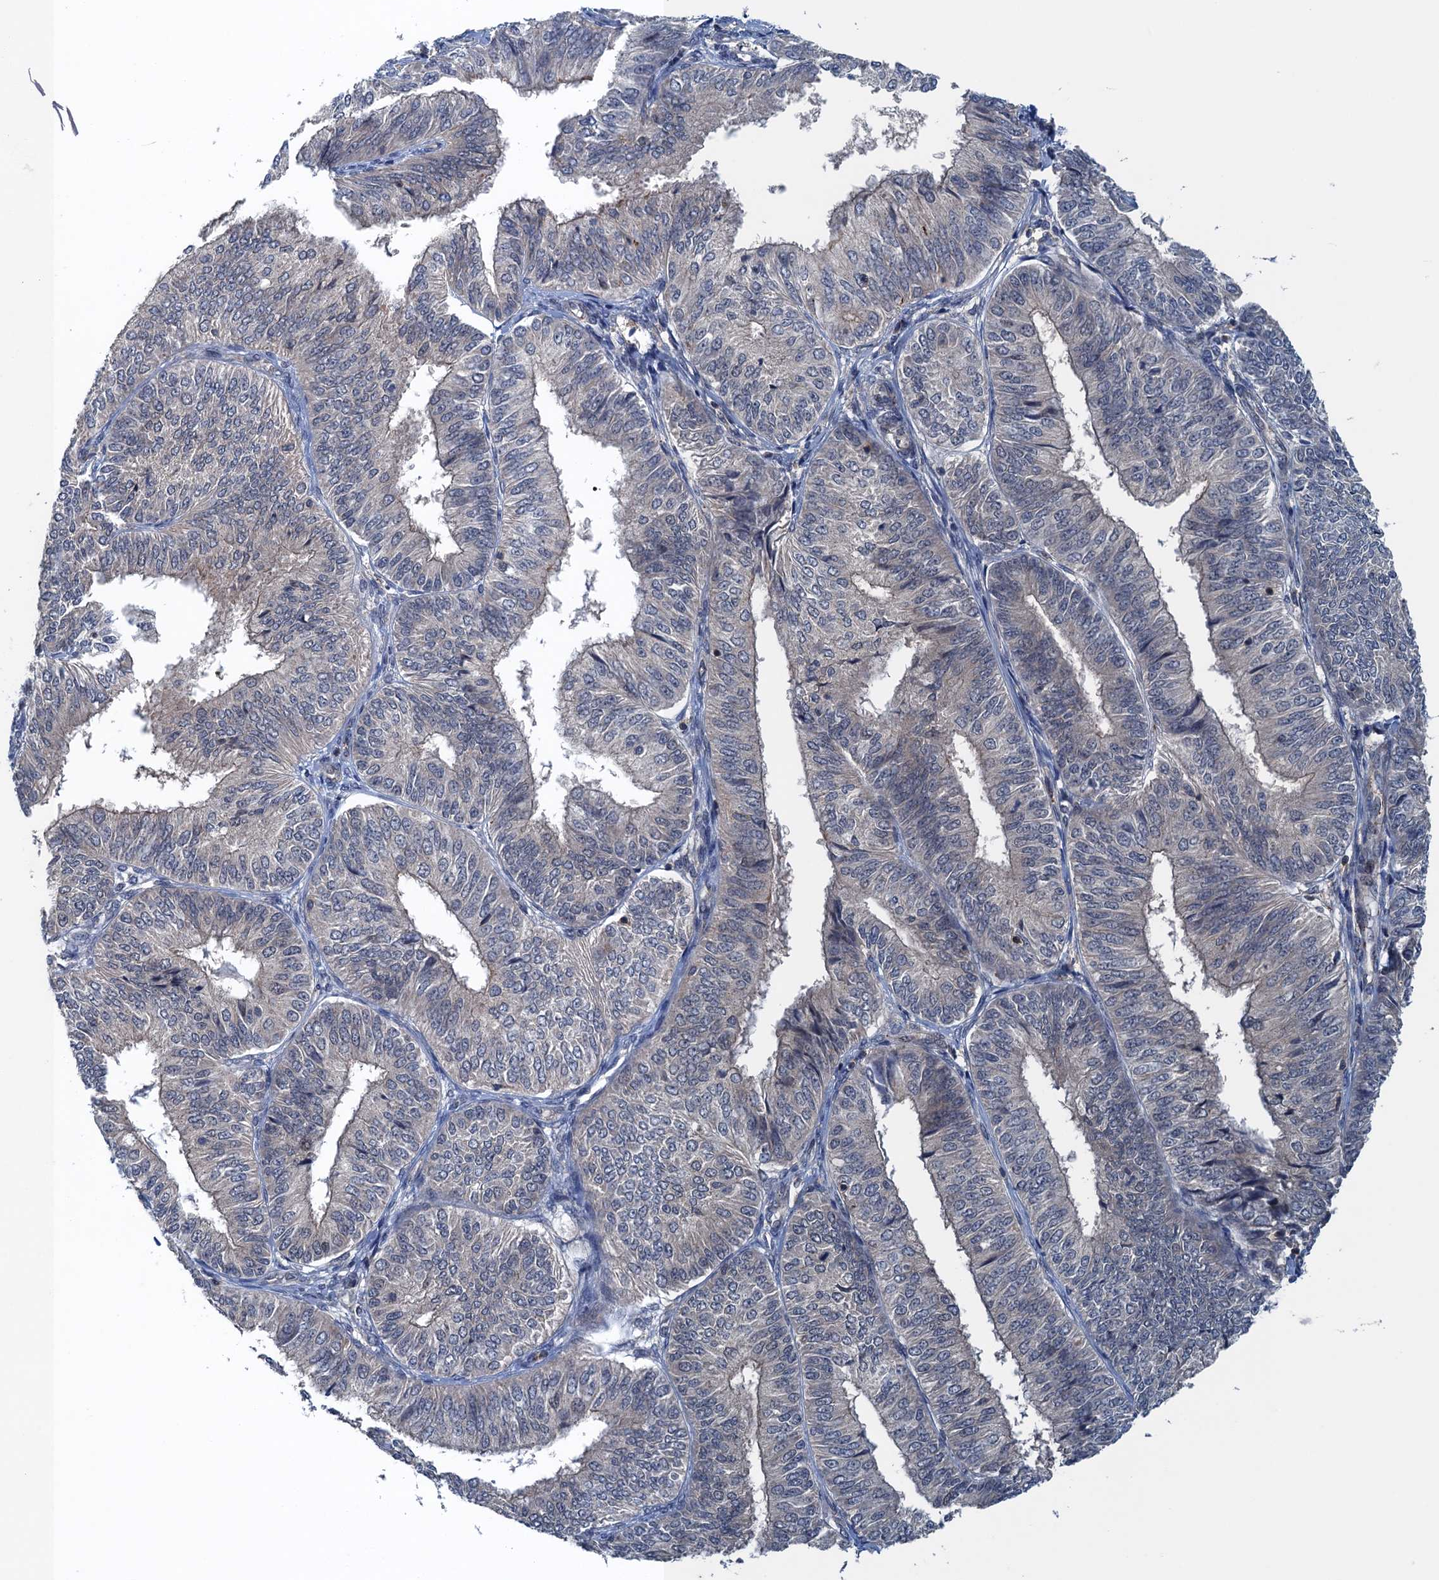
{"staining": {"intensity": "negative", "quantity": "none", "location": "none"}, "tissue": "endometrial cancer", "cell_type": "Tumor cells", "image_type": "cancer", "snomed": [{"axis": "morphology", "description": "Adenocarcinoma, NOS"}, {"axis": "topography", "description": "Endometrium"}], "caption": "Immunohistochemical staining of human endometrial adenocarcinoma reveals no significant positivity in tumor cells.", "gene": "RNF165", "patient": {"sex": "female", "age": 58}}